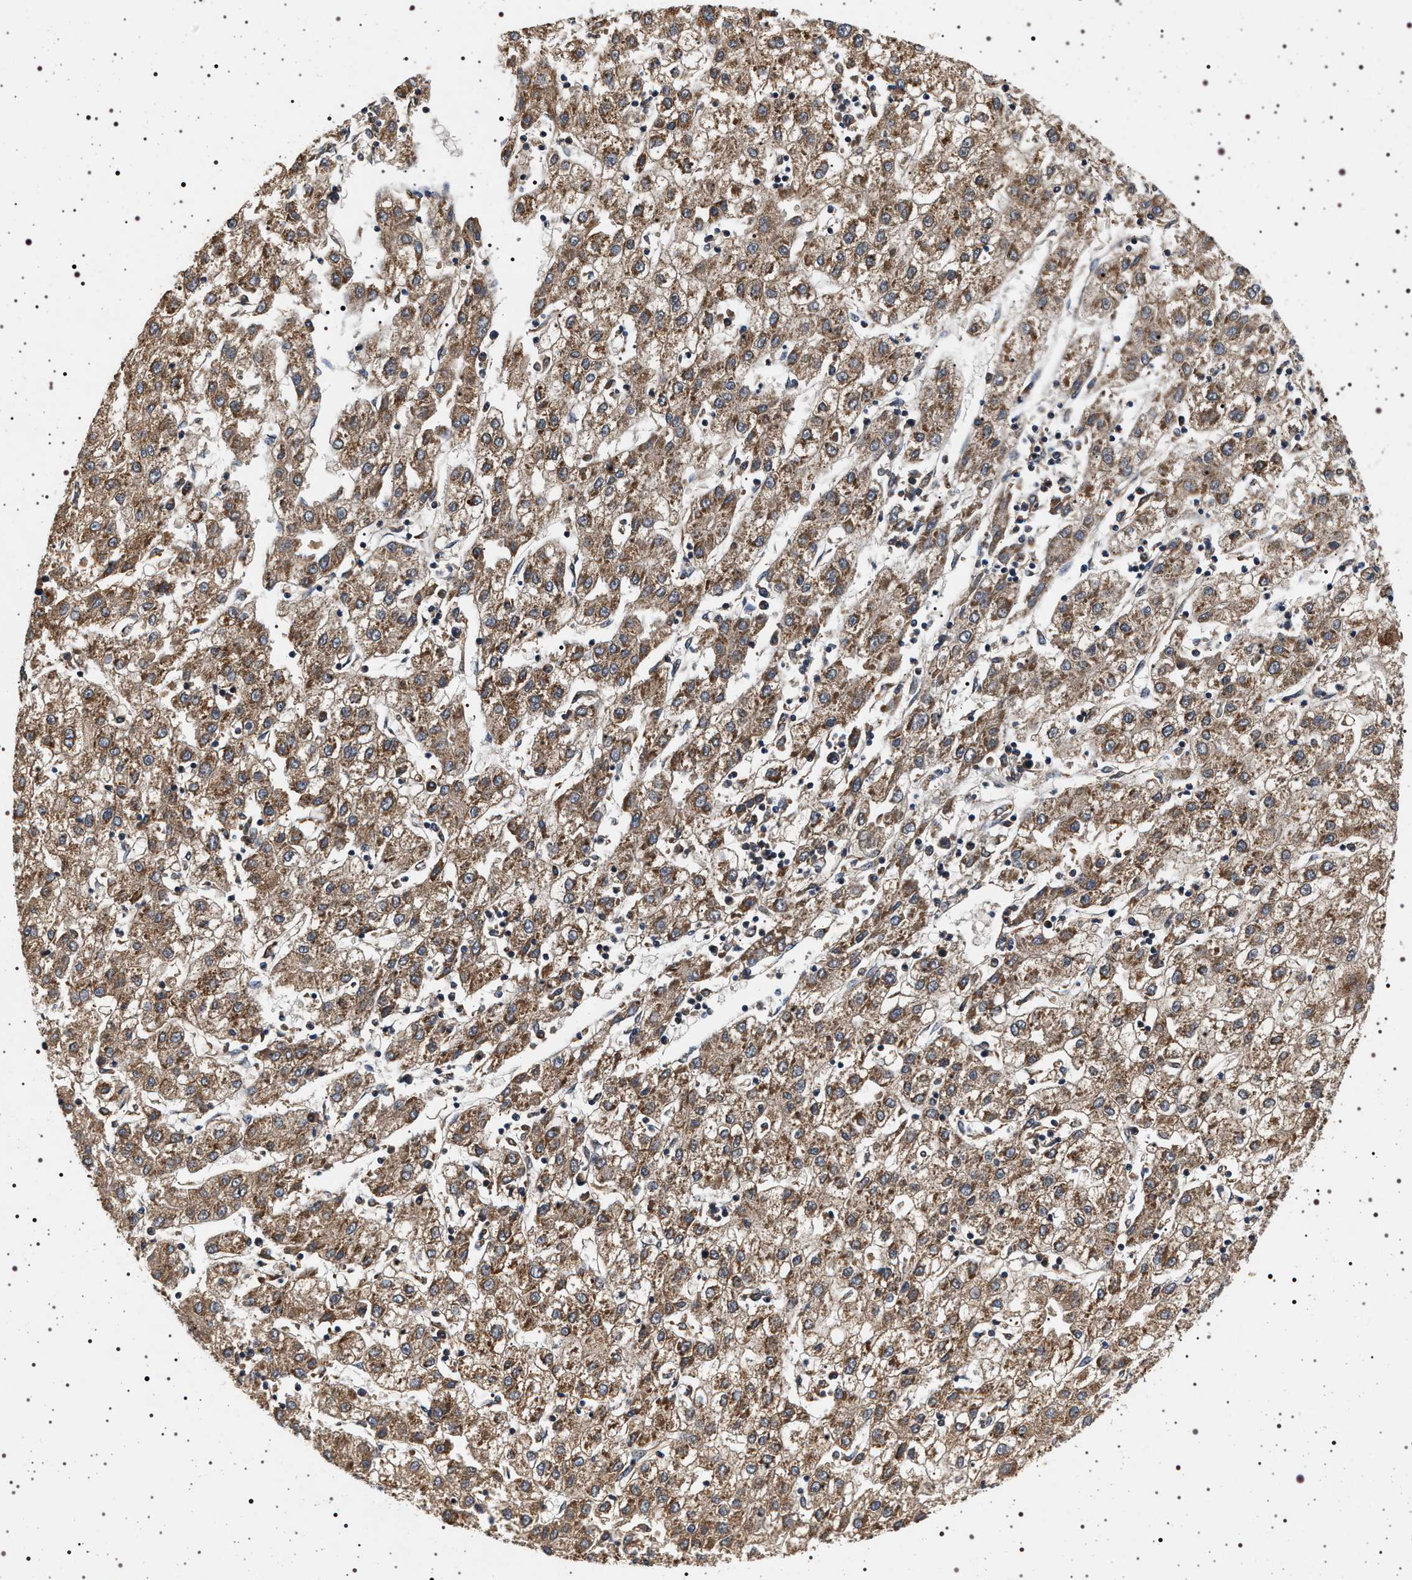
{"staining": {"intensity": "moderate", "quantity": ">75%", "location": "cytoplasmic/membranous"}, "tissue": "liver cancer", "cell_type": "Tumor cells", "image_type": "cancer", "snomed": [{"axis": "morphology", "description": "Carcinoma, Hepatocellular, NOS"}, {"axis": "topography", "description": "Liver"}], "caption": "Approximately >75% of tumor cells in liver cancer (hepatocellular carcinoma) exhibit moderate cytoplasmic/membranous protein expression as visualized by brown immunohistochemical staining.", "gene": "DCBLD2", "patient": {"sex": "male", "age": 72}}